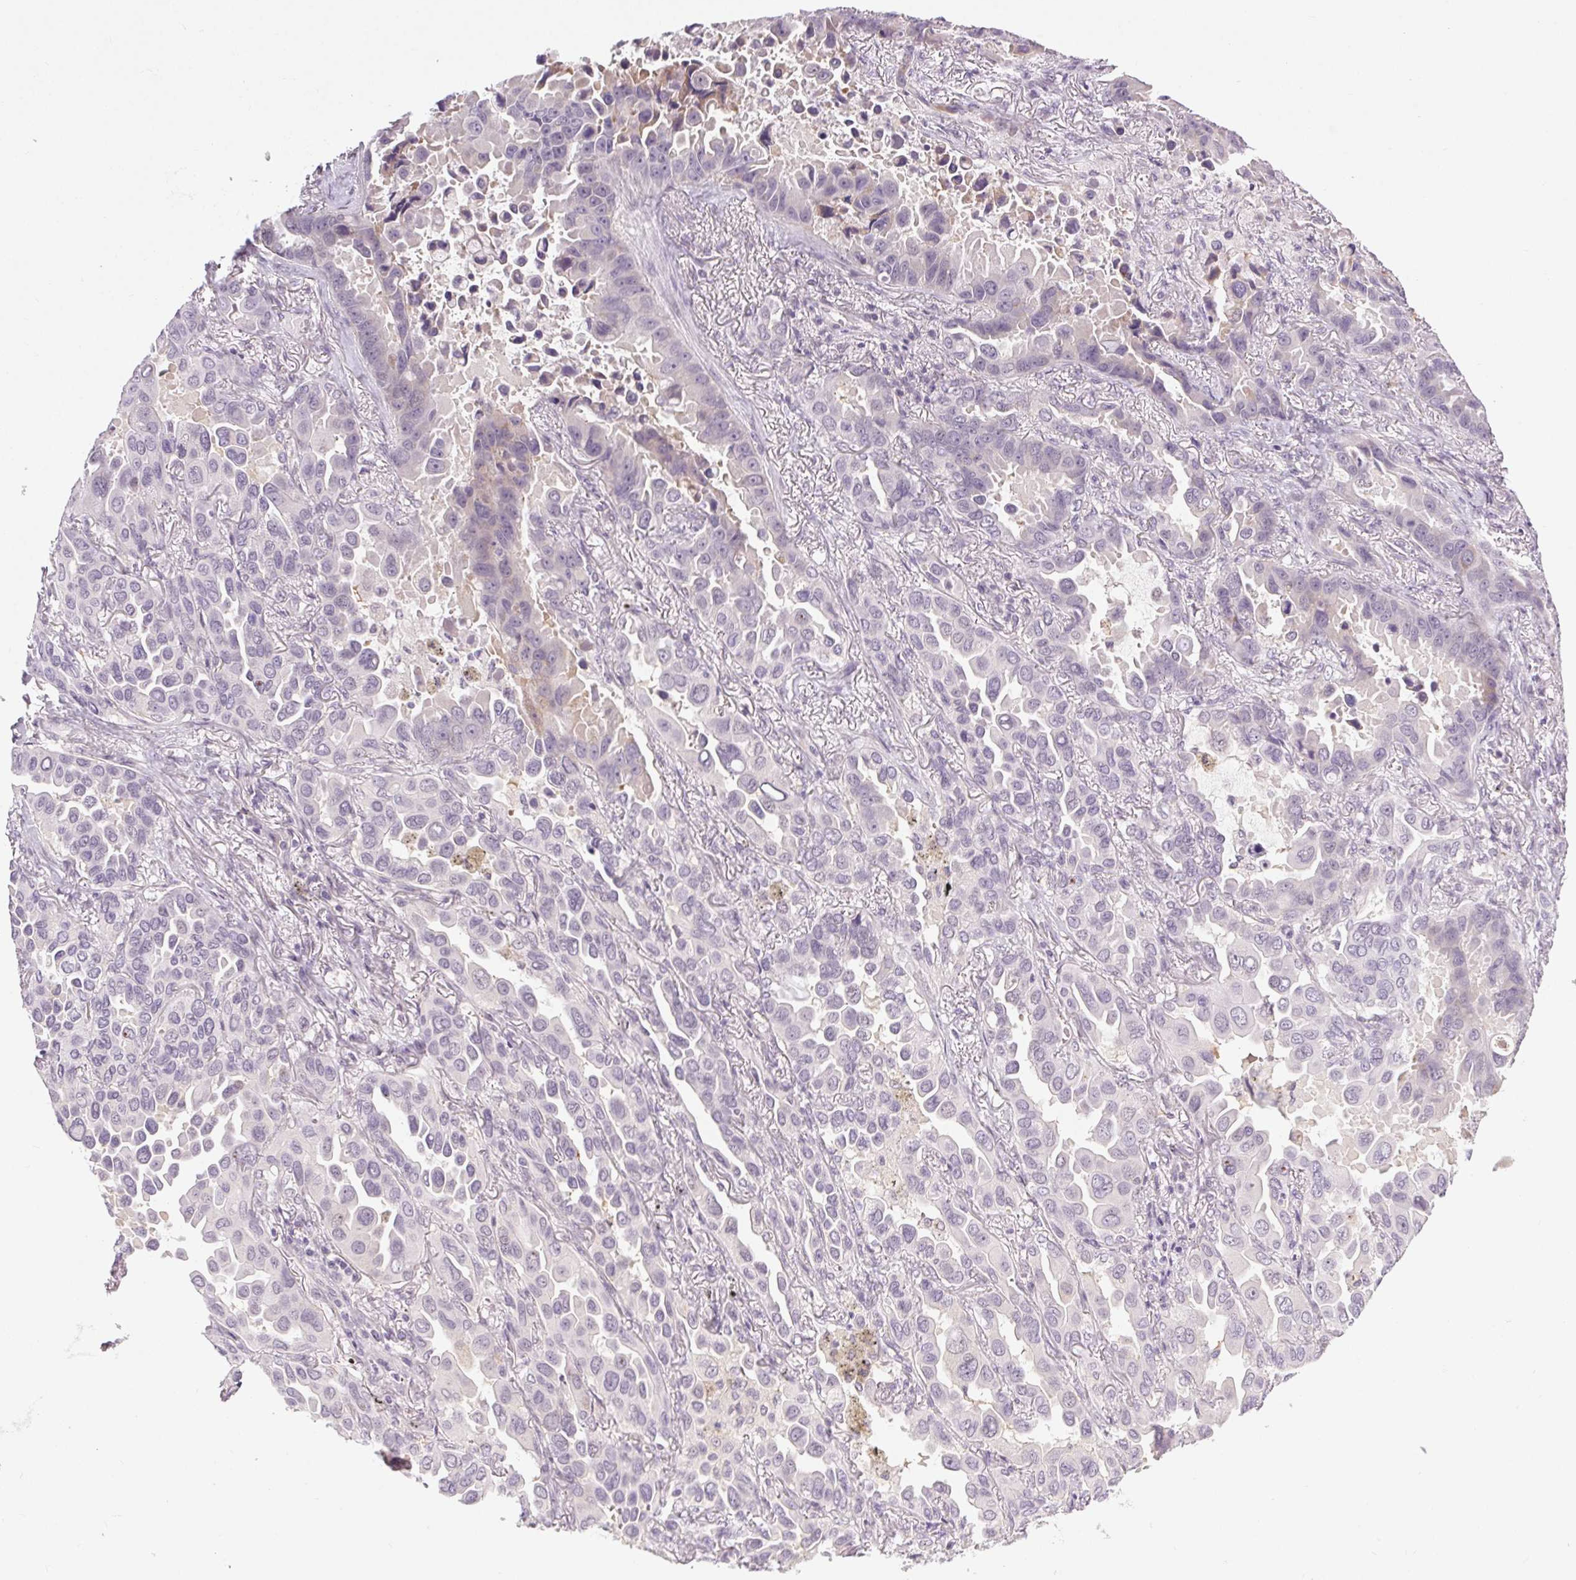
{"staining": {"intensity": "negative", "quantity": "none", "location": "none"}, "tissue": "lung cancer", "cell_type": "Tumor cells", "image_type": "cancer", "snomed": [{"axis": "morphology", "description": "Adenocarcinoma, NOS"}, {"axis": "topography", "description": "Lung"}], "caption": "Lung adenocarcinoma stained for a protein using immunohistochemistry demonstrates no expression tumor cells.", "gene": "FAM168A", "patient": {"sex": "male", "age": 64}}